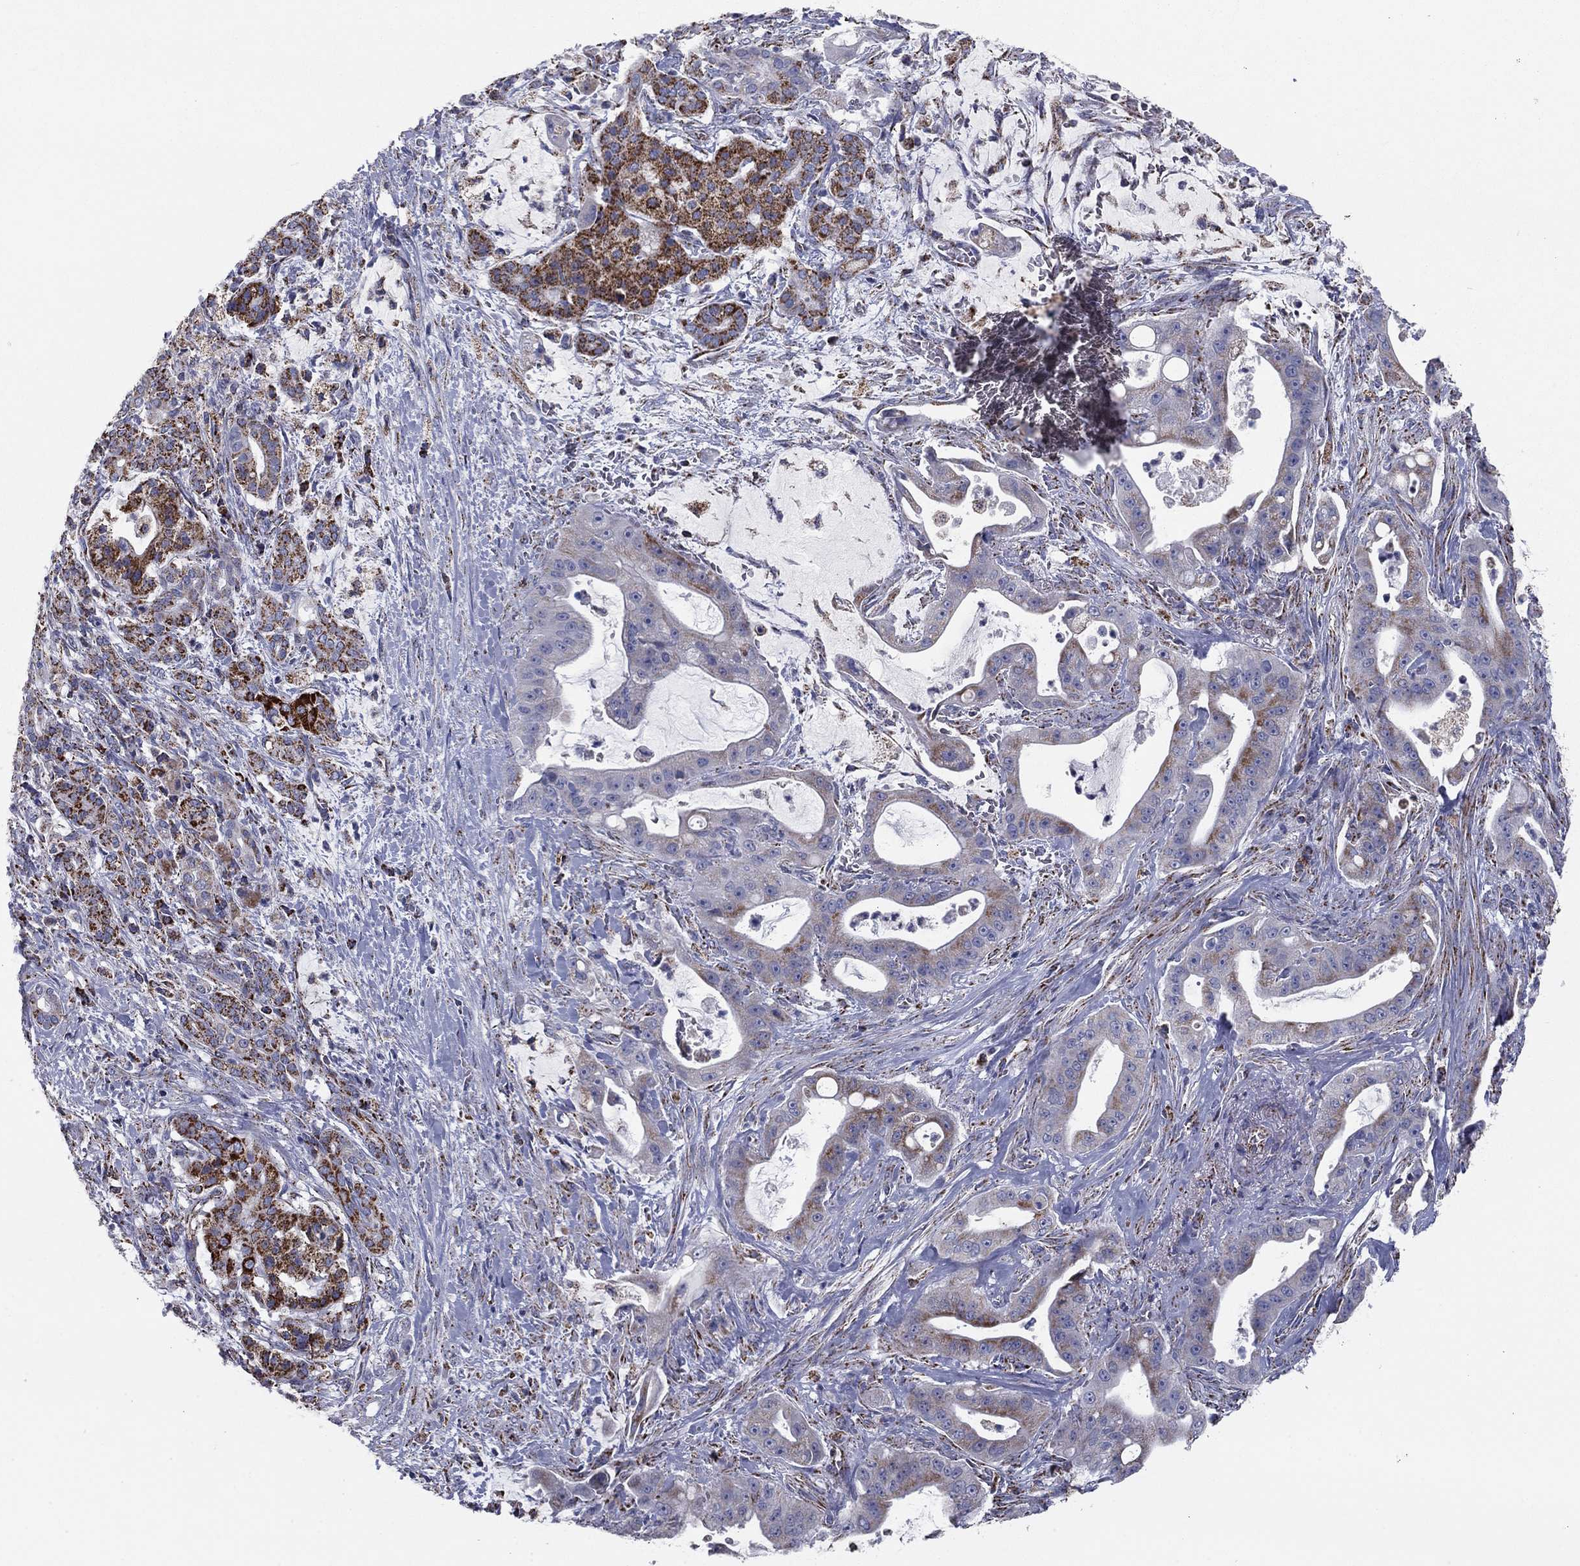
{"staining": {"intensity": "moderate", "quantity": "<25%", "location": "cytoplasmic/membranous"}, "tissue": "pancreatic cancer", "cell_type": "Tumor cells", "image_type": "cancer", "snomed": [{"axis": "morphology", "description": "Normal tissue, NOS"}, {"axis": "morphology", "description": "Inflammation, NOS"}, {"axis": "morphology", "description": "Adenocarcinoma, NOS"}, {"axis": "topography", "description": "Pancreas"}], "caption": "Immunohistochemical staining of human adenocarcinoma (pancreatic) reveals low levels of moderate cytoplasmic/membranous protein positivity in approximately <25% of tumor cells.", "gene": "NDUFV1", "patient": {"sex": "male", "age": 57}}